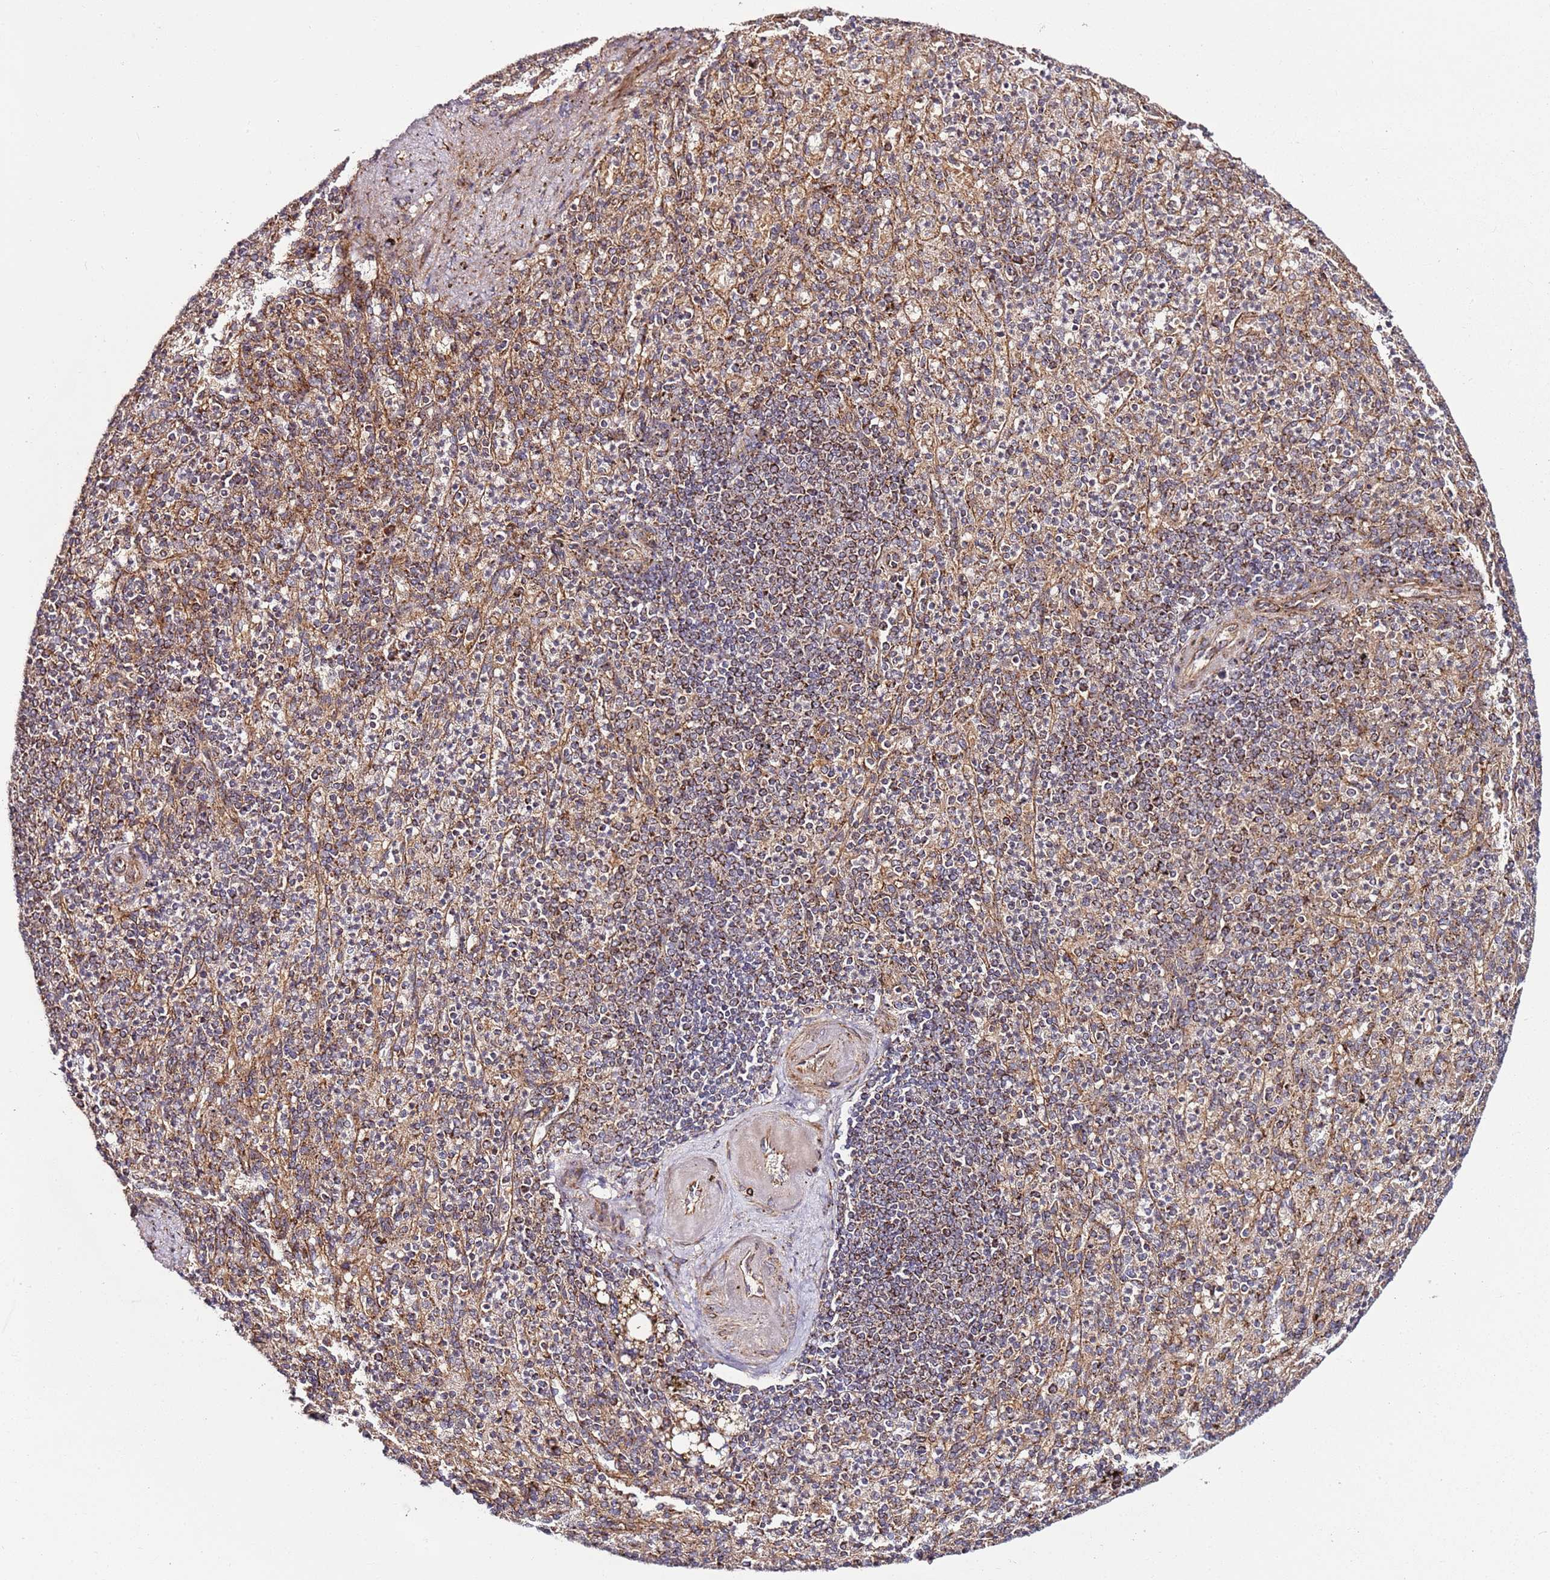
{"staining": {"intensity": "moderate", "quantity": ">75%", "location": "cytoplasmic/membranous"}, "tissue": "spleen", "cell_type": "Cells in red pulp", "image_type": "normal", "snomed": [{"axis": "morphology", "description": "Normal tissue, NOS"}, {"axis": "topography", "description": "Spleen"}], "caption": "This is a photomicrograph of IHC staining of unremarkable spleen, which shows moderate expression in the cytoplasmic/membranous of cells in red pulp.", "gene": "TM2D2", "patient": {"sex": "female", "age": 74}}